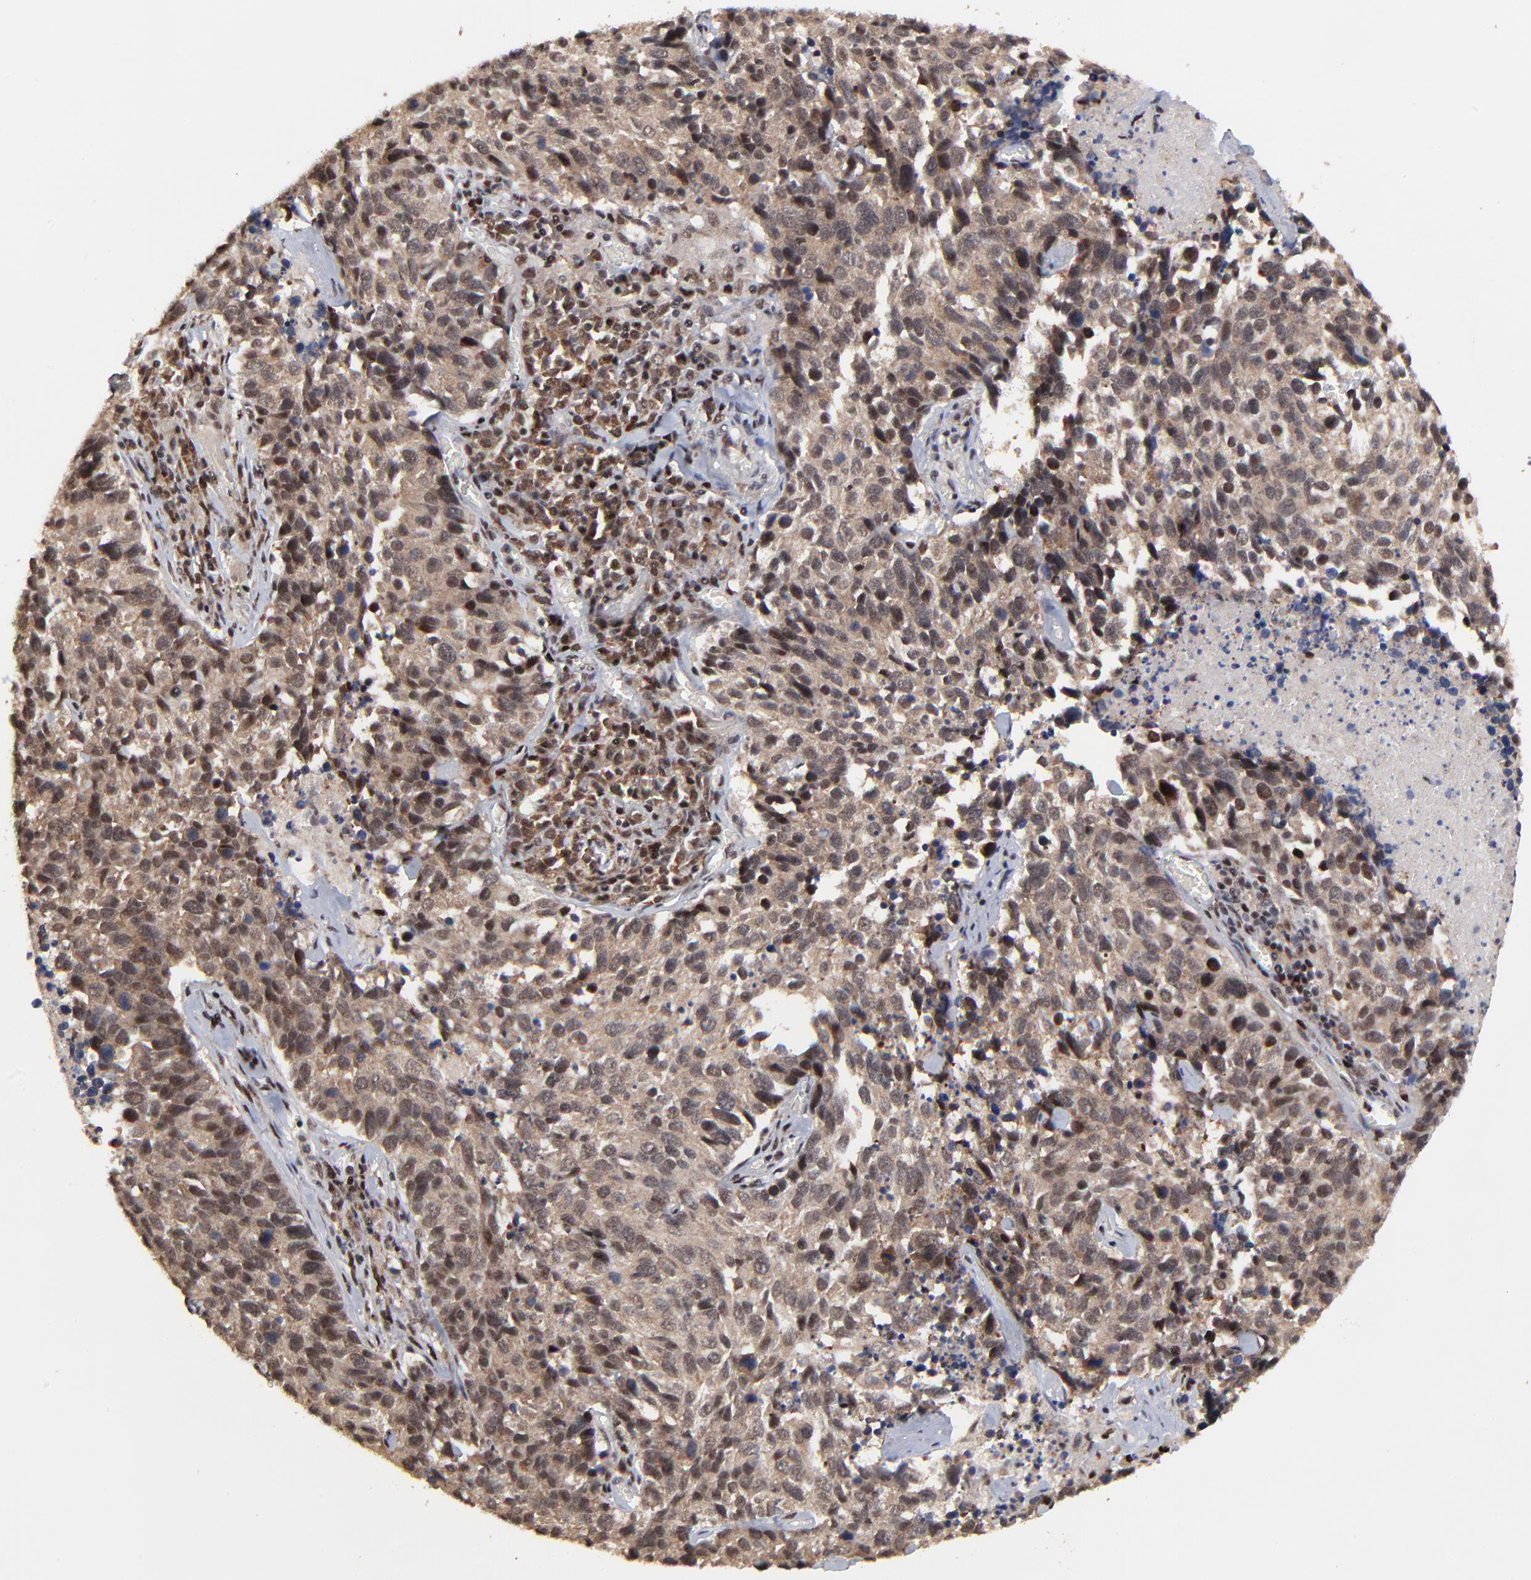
{"staining": {"intensity": "moderate", "quantity": ">75%", "location": "nuclear"}, "tissue": "lung cancer", "cell_type": "Tumor cells", "image_type": "cancer", "snomed": [{"axis": "morphology", "description": "Neoplasm, malignant, NOS"}, {"axis": "topography", "description": "Lung"}], "caption": "A medium amount of moderate nuclear expression is appreciated in approximately >75% of tumor cells in lung malignant neoplasm tissue.", "gene": "RBM22", "patient": {"sex": "female", "age": 76}}